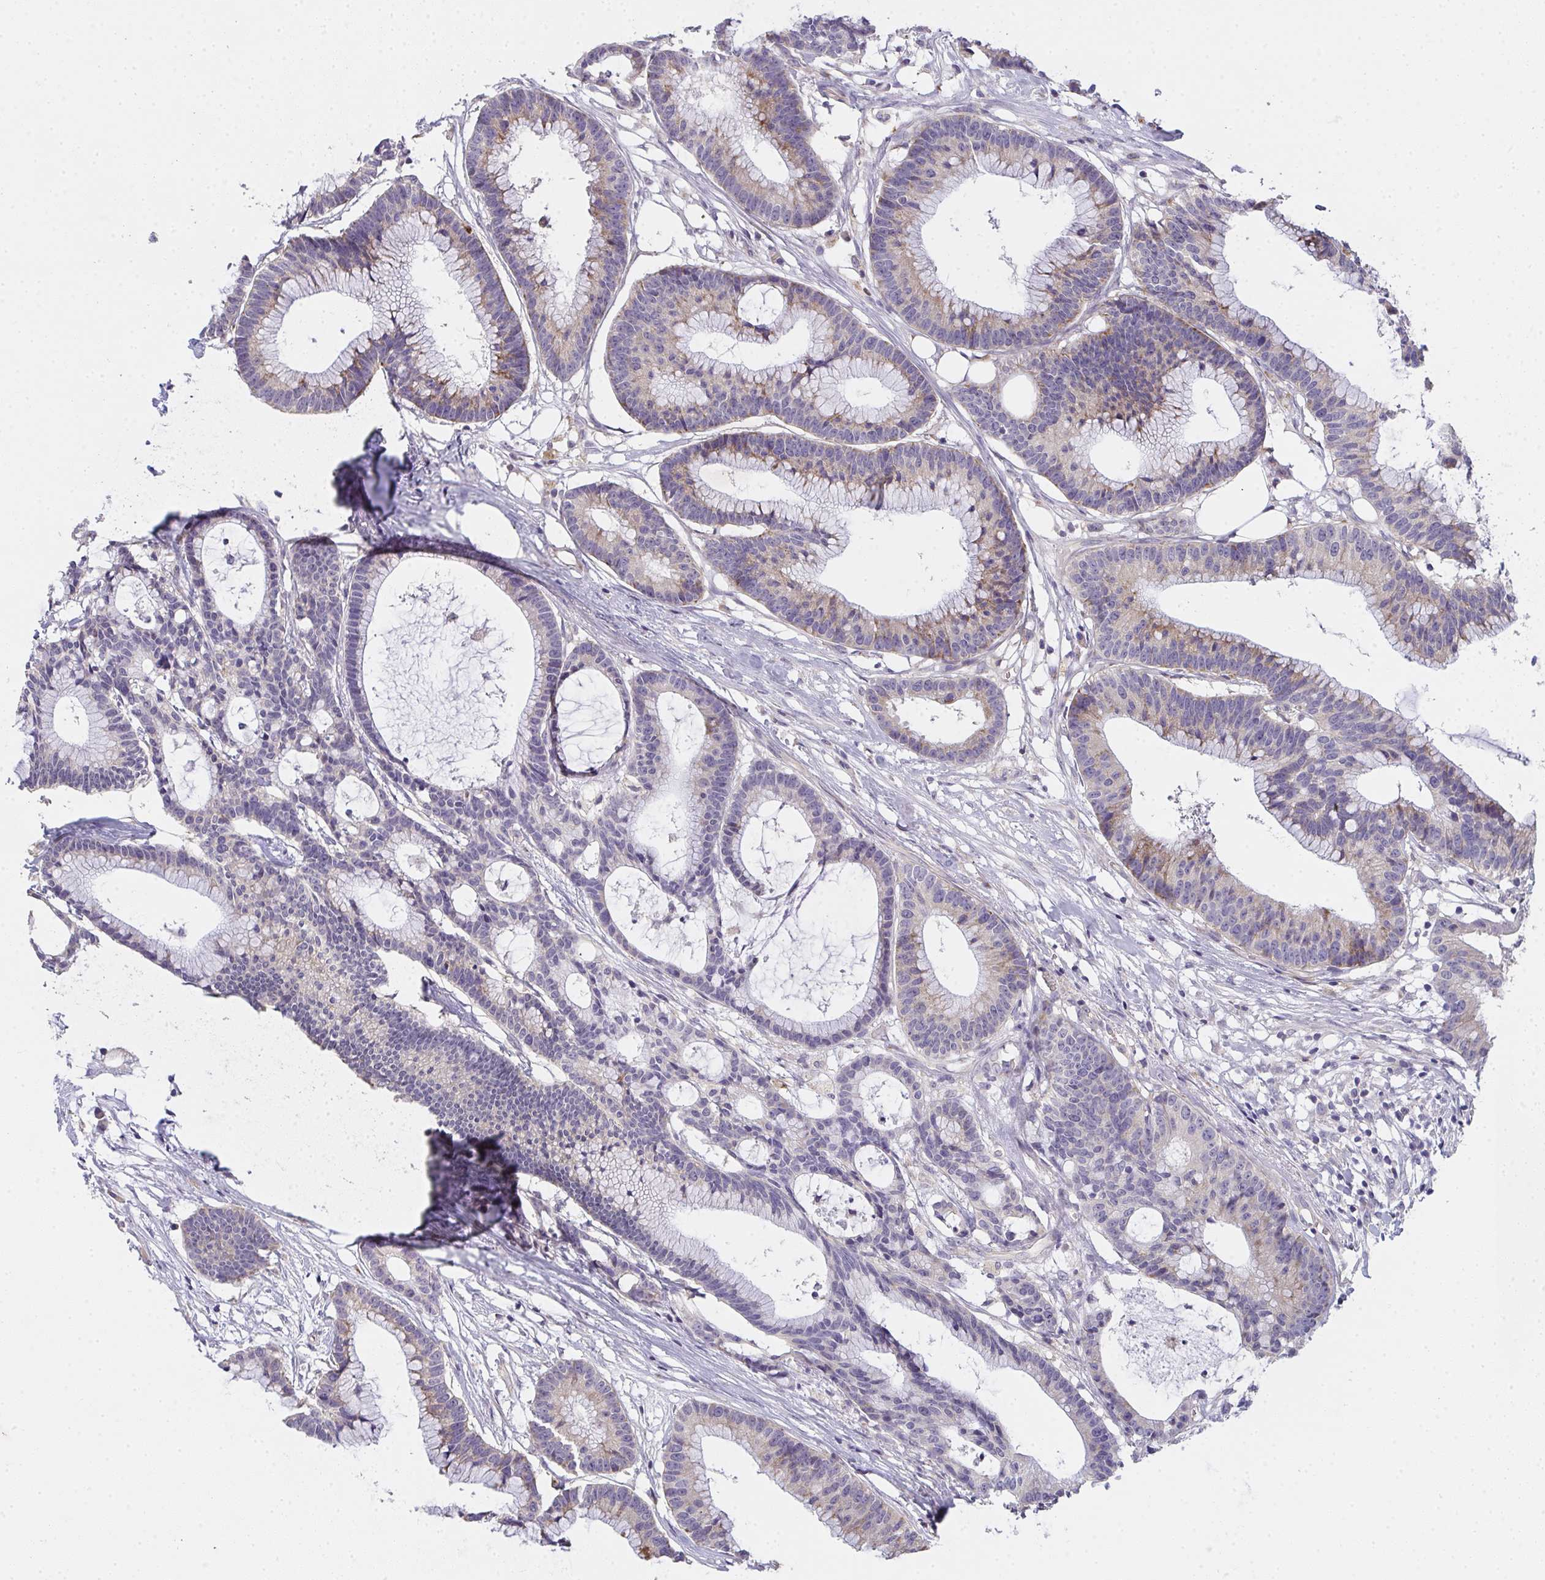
{"staining": {"intensity": "weak", "quantity": "<25%", "location": "cytoplasmic/membranous"}, "tissue": "colorectal cancer", "cell_type": "Tumor cells", "image_type": "cancer", "snomed": [{"axis": "morphology", "description": "Adenocarcinoma, NOS"}, {"axis": "topography", "description": "Colon"}], "caption": "Tumor cells are negative for brown protein staining in colorectal cancer (adenocarcinoma).", "gene": "TMEM219", "patient": {"sex": "female", "age": 78}}